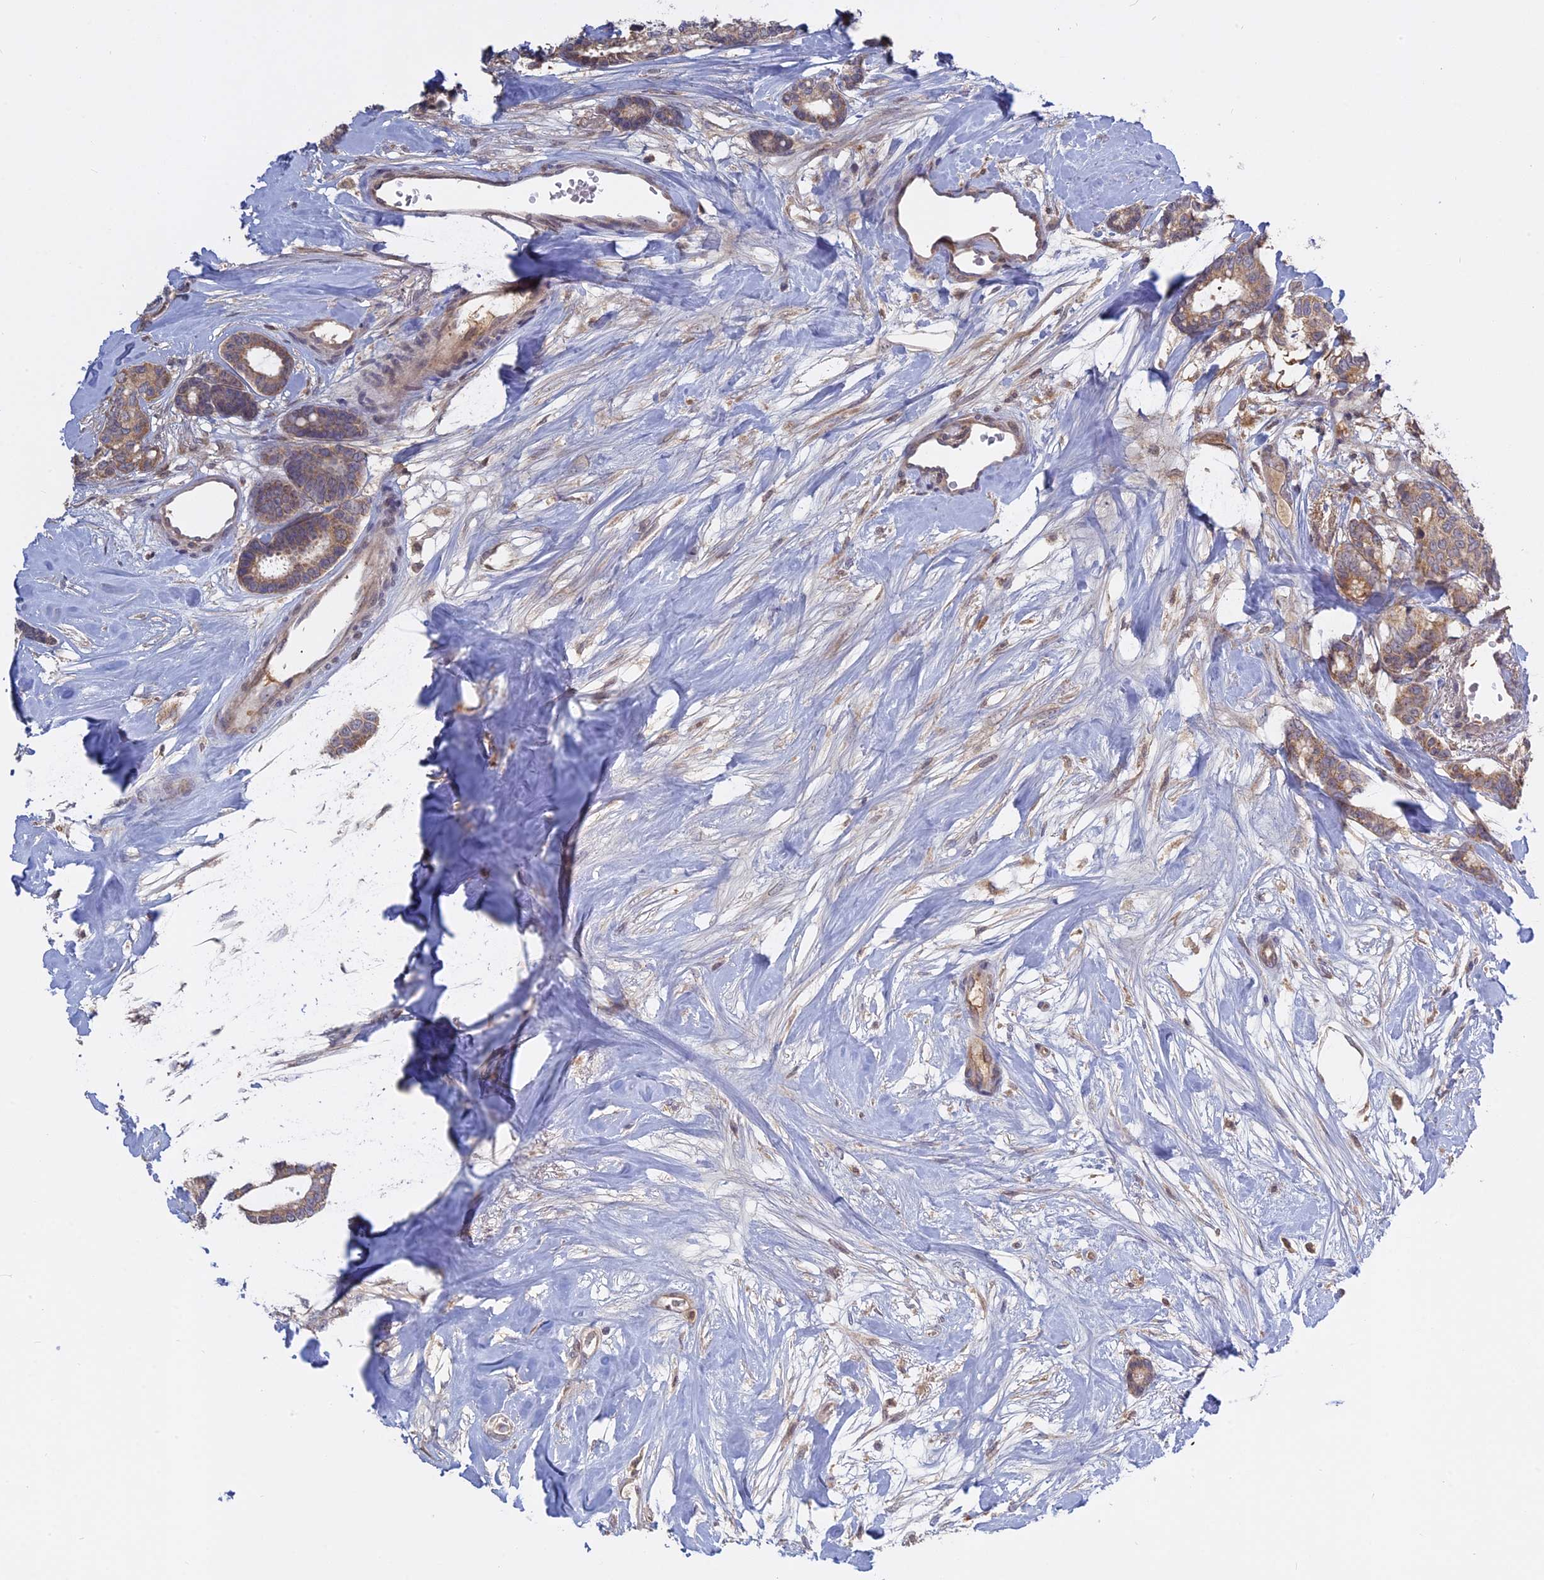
{"staining": {"intensity": "moderate", "quantity": ">75%", "location": "cytoplasmic/membranous"}, "tissue": "breast cancer", "cell_type": "Tumor cells", "image_type": "cancer", "snomed": [{"axis": "morphology", "description": "Duct carcinoma"}, {"axis": "topography", "description": "Breast"}], "caption": "The histopathology image exhibits staining of infiltrating ductal carcinoma (breast), revealing moderate cytoplasmic/membranous protein positivity (brown color) within tumor cells.", "gene": "TMEM208", "patient": {"sex": "female", "age": 87}}